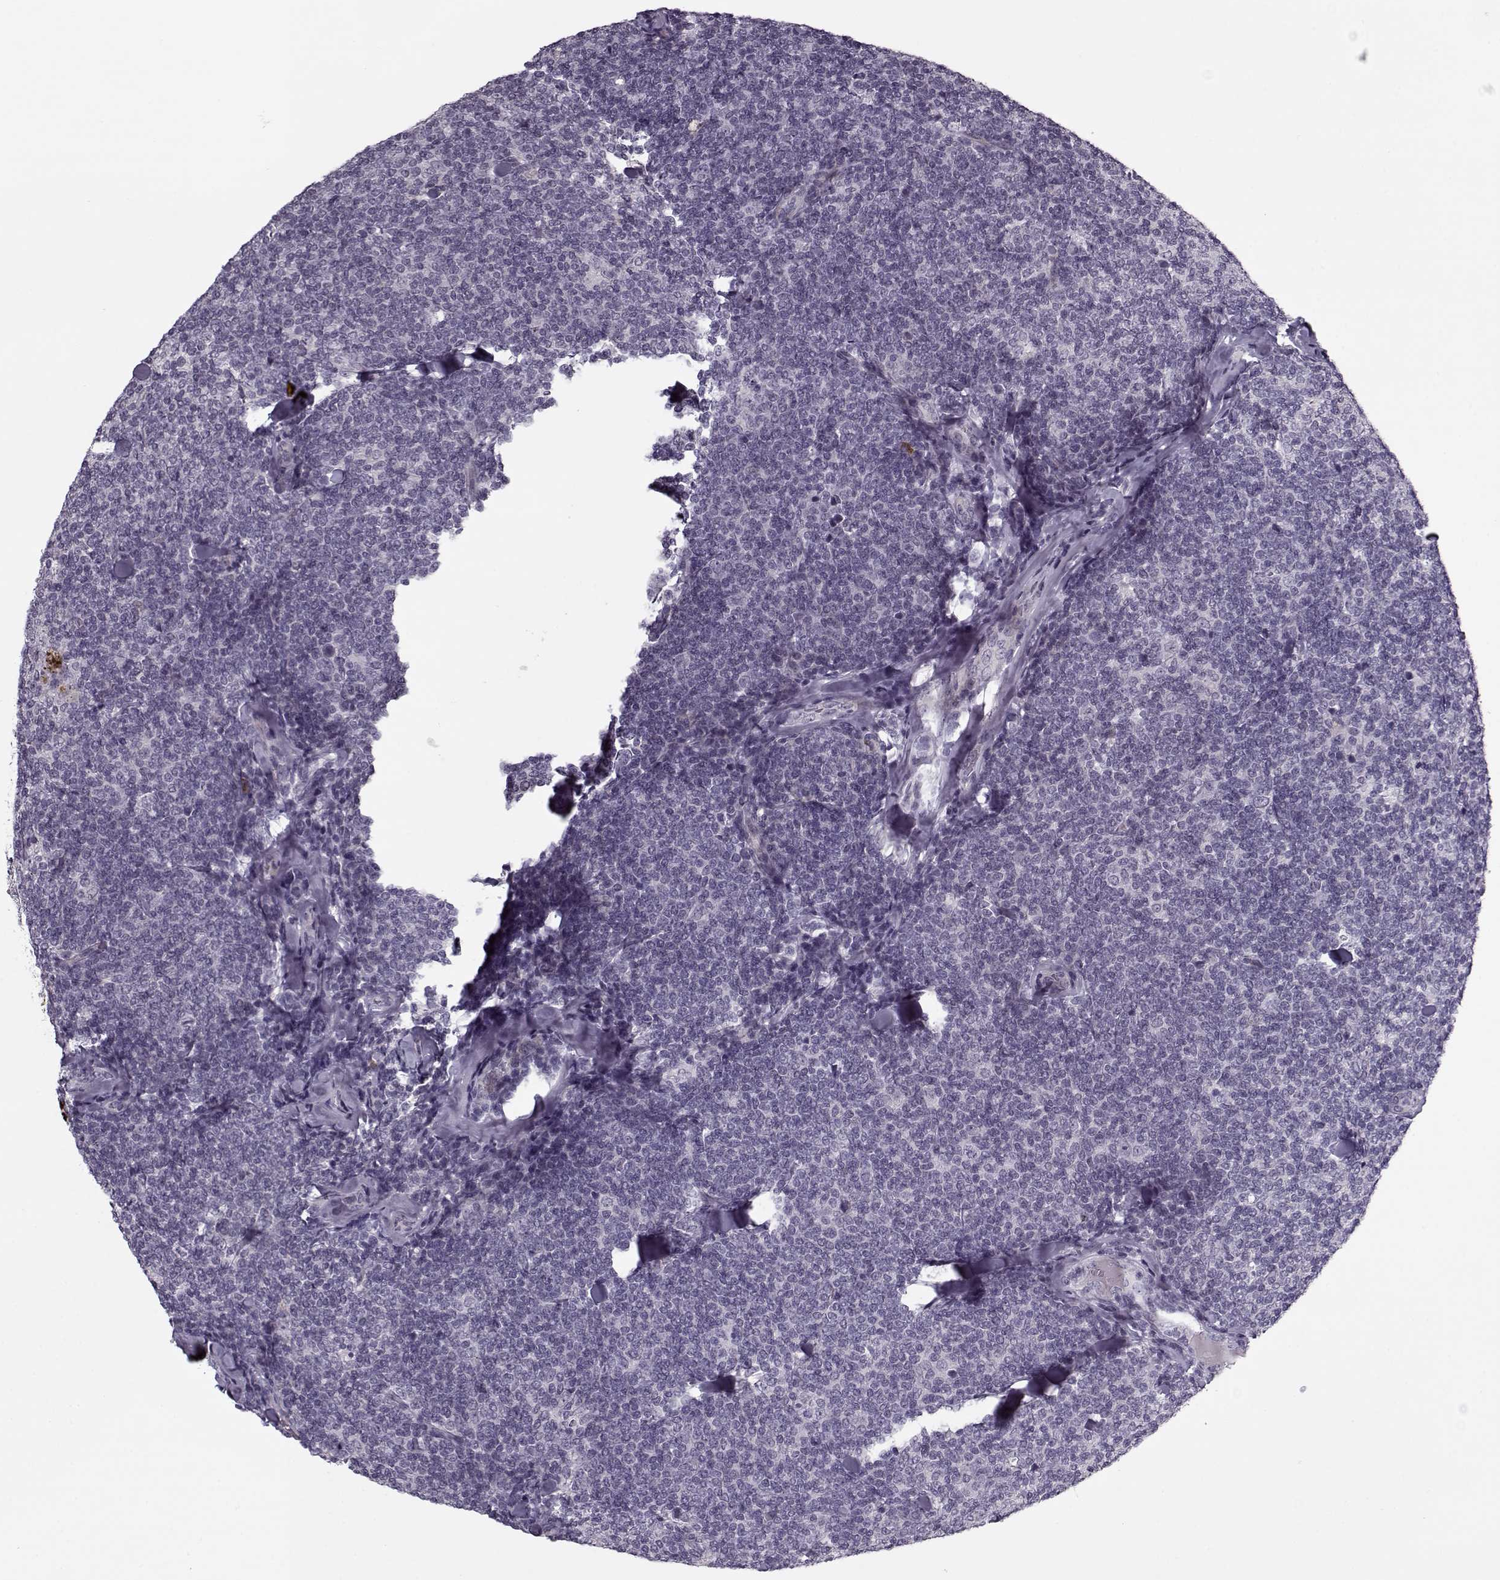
{"staining": {"intensity": "negative", "quantity": "none", "location": "none"}, "tissue": "lymphoma", "cell_type": "Tumor cells", "image_type": "cancer", "snomed": [{"axis": "morphology", "description": "Malignant lymphoma, non-Hodgkin's type, Low grade"}, {"axis": "topography", "description": "Lymph node"}], "caption": "Low-grade malignant lymphoma, non-Hodgkin's type stained for a protein using IHC demonstrates no positivity tumor cells.", "gene": "KRT9", "patient": {"sex": "female", "age": 56}}